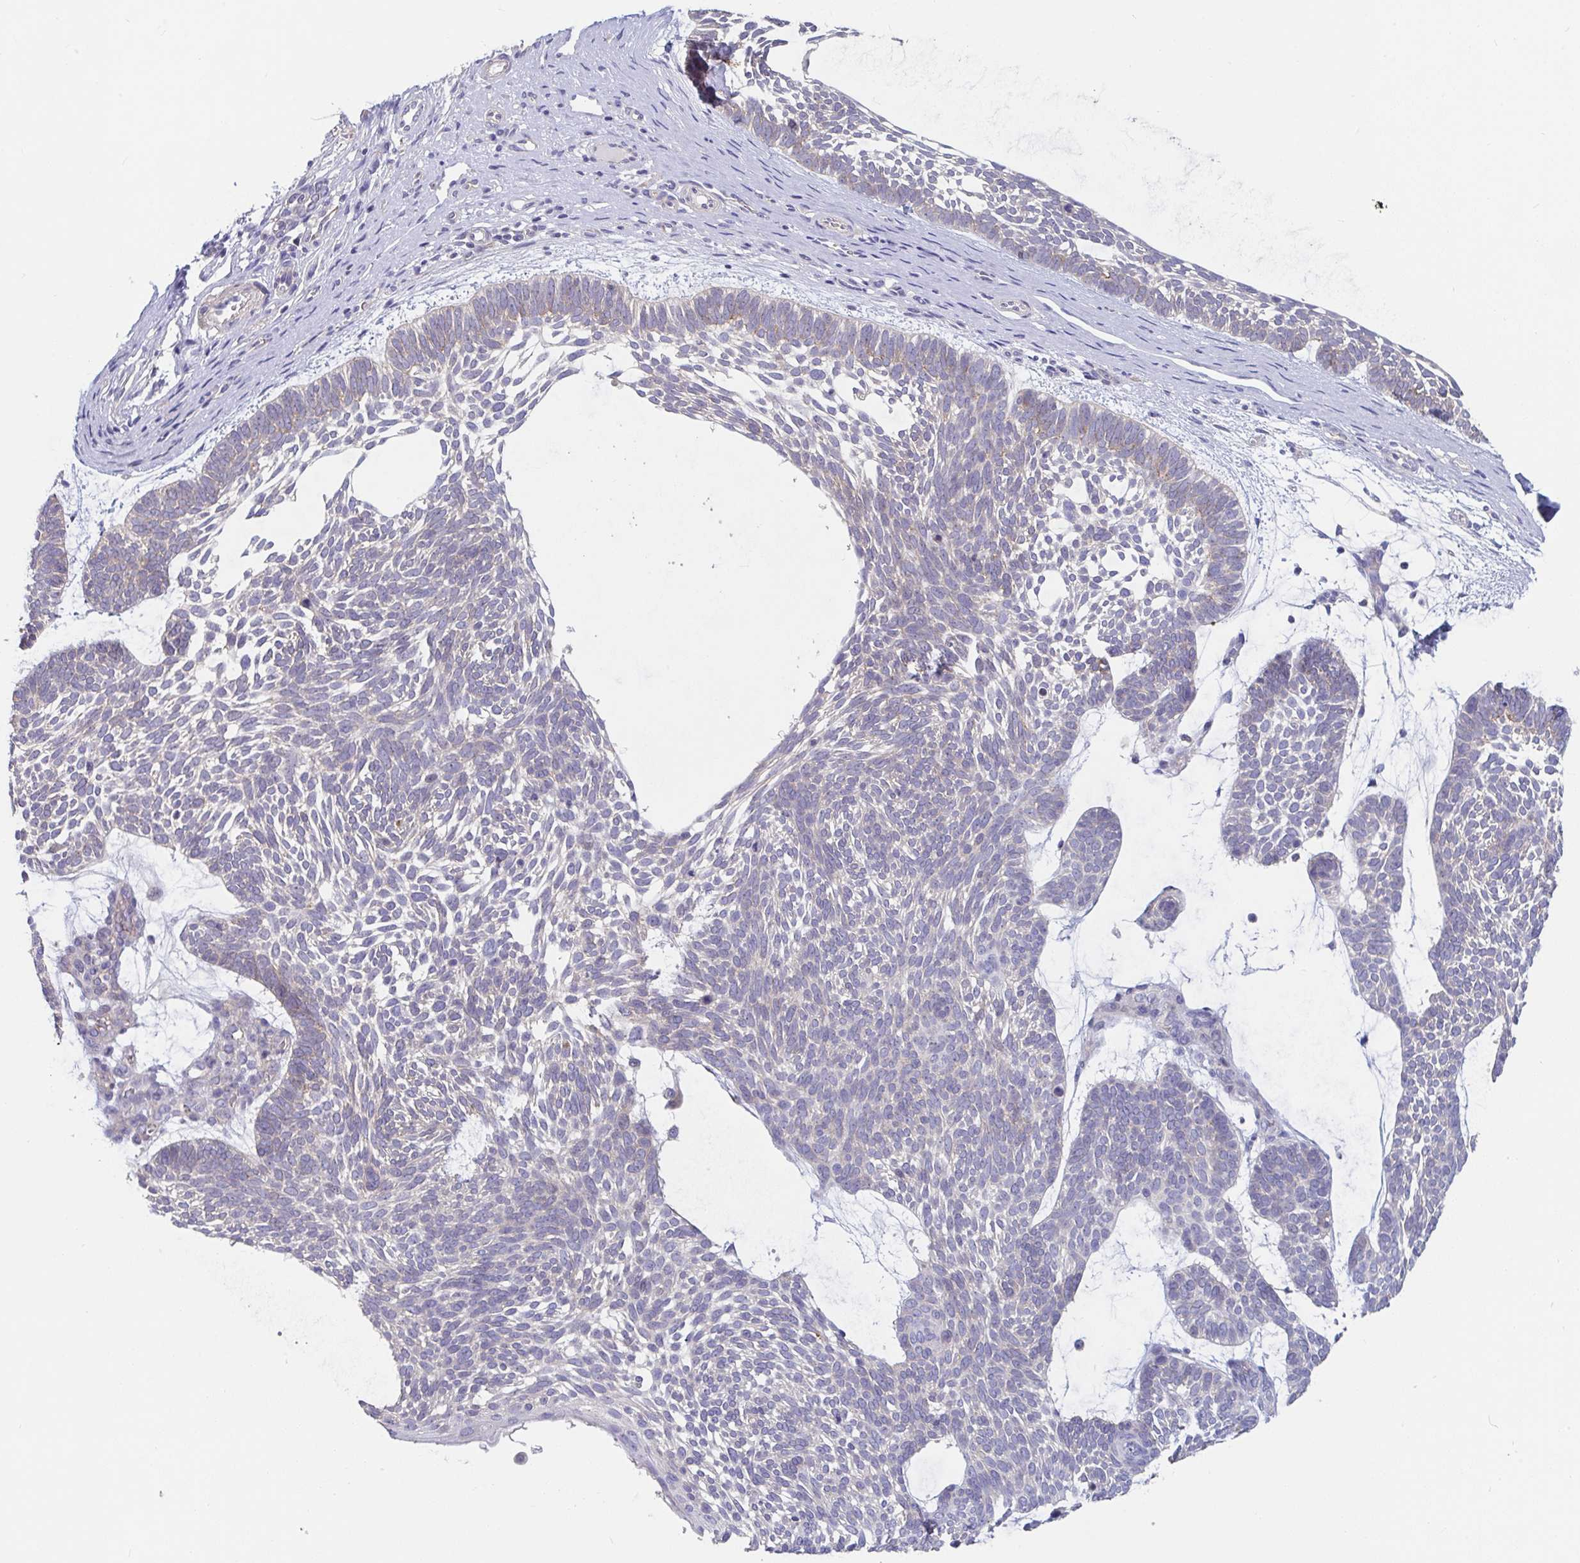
{"staining": {"intensity": "negative", "quantity": "none", "location": "none"}, "tissue": "skin cancer", "cell_type": "Tumor cells", "image_type": "cancer", "snomed": [{"axis": "morphology", "description": "Basal cell carcinoma"}, {"axis": "topography", "description": "Skin"}, {"axis": "topography", "description": "Skin of face"}], "caption": "The histopathology image exhibits no staining of tumor cells in skin cancer (basal cell carcinoma).", "gene": "FAM156B", "patient": {"sex": "male", "age": 83}}